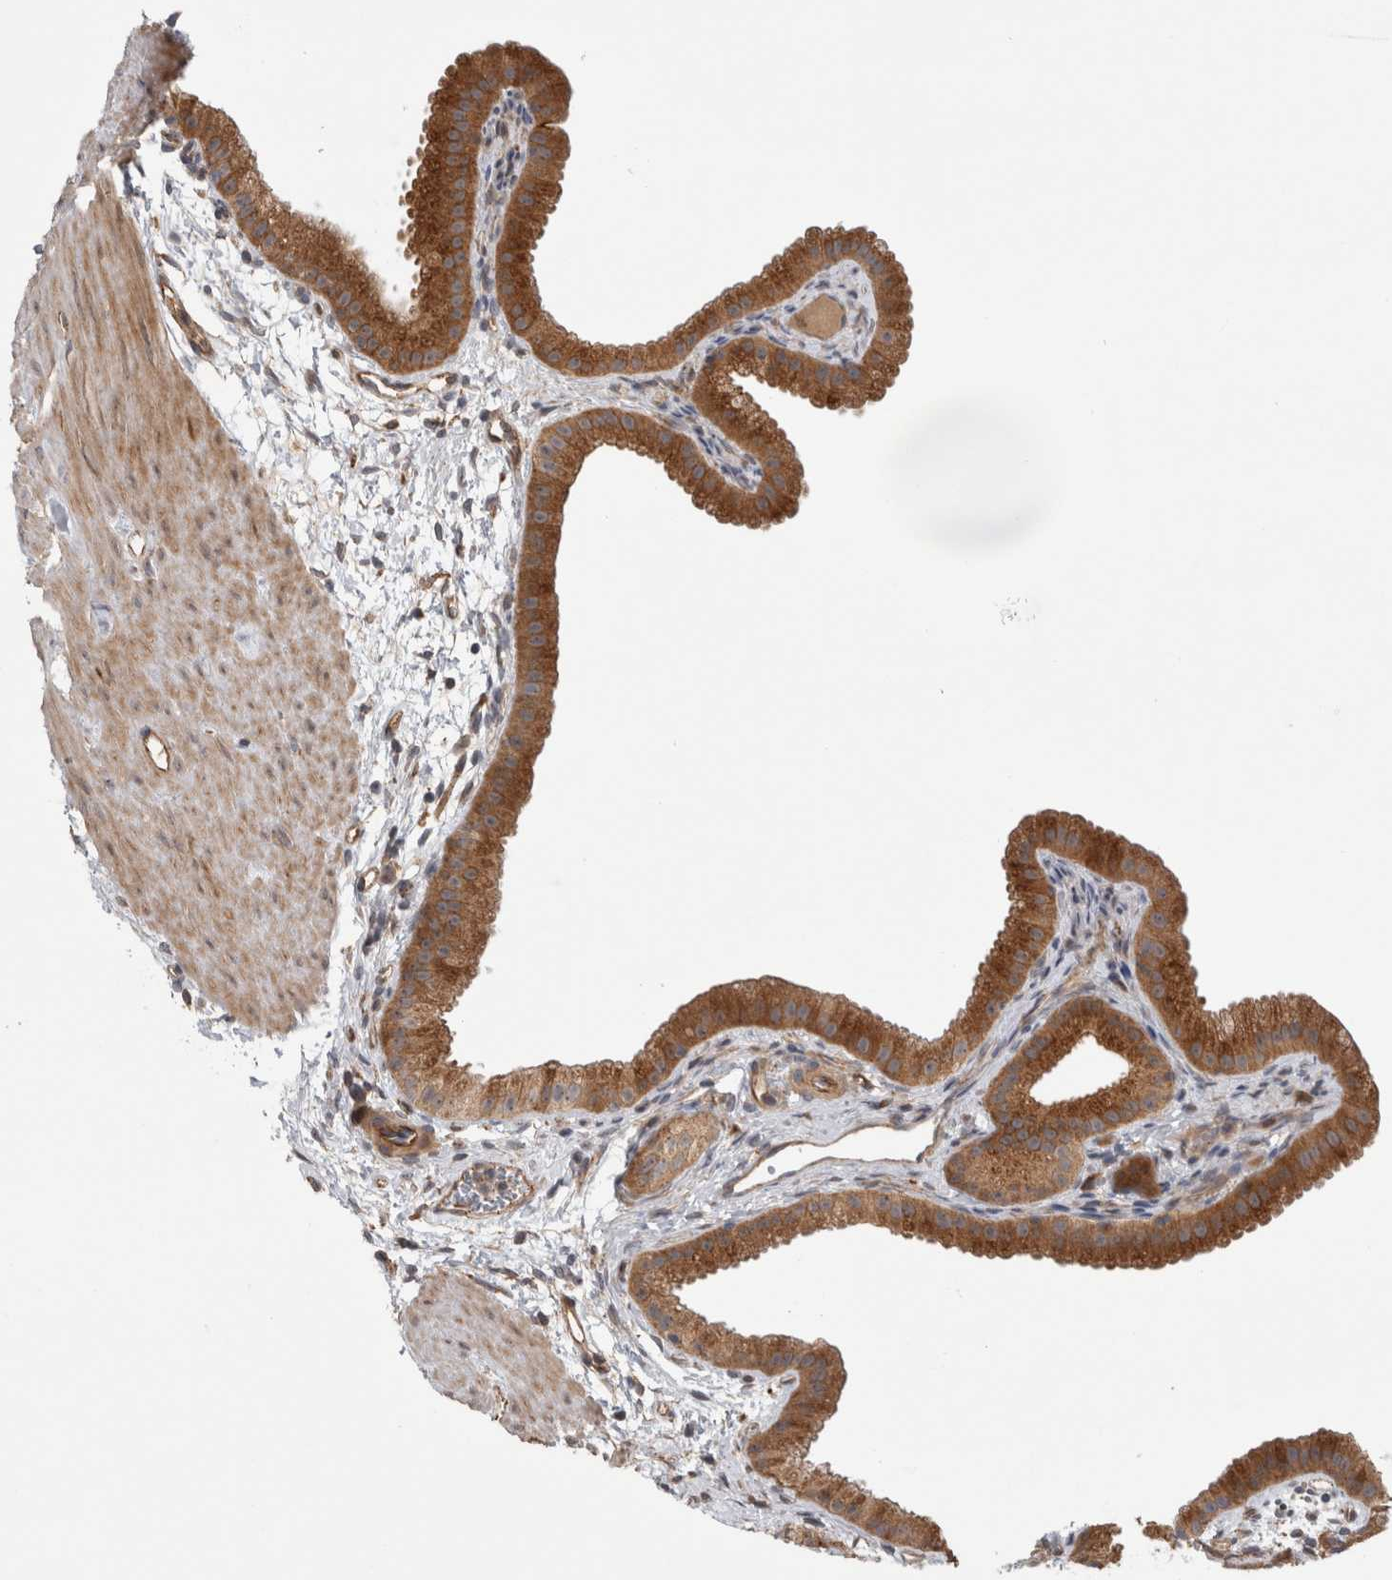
{"staining": {"intensity": "strong", "quantity": ">75%", "location": "cytoplasmic/membranous"}, "tissue": "gallbladder", "cell_type": "Glandular cells", "image_type": "normal", "snomed": [{"axis": "morphology", "description": "Normal tissue, NOS"}, {"axis": "topography", "description": "Gallbladder"}], "caption": "Immunohistochemical staining of unremarkable human gallbladder displays high levels of strong cytoplasmic/membranous positivity in approximately >75% of glandular cells. The protein is stained brown, and the nuclei are stained in blue (DAB (3,3'-diaminobenzidine) IHC with brightfield microscopy, high magnification).", "gene": "ADGRL3", "patient": {"sex": "female", "age": 64}}